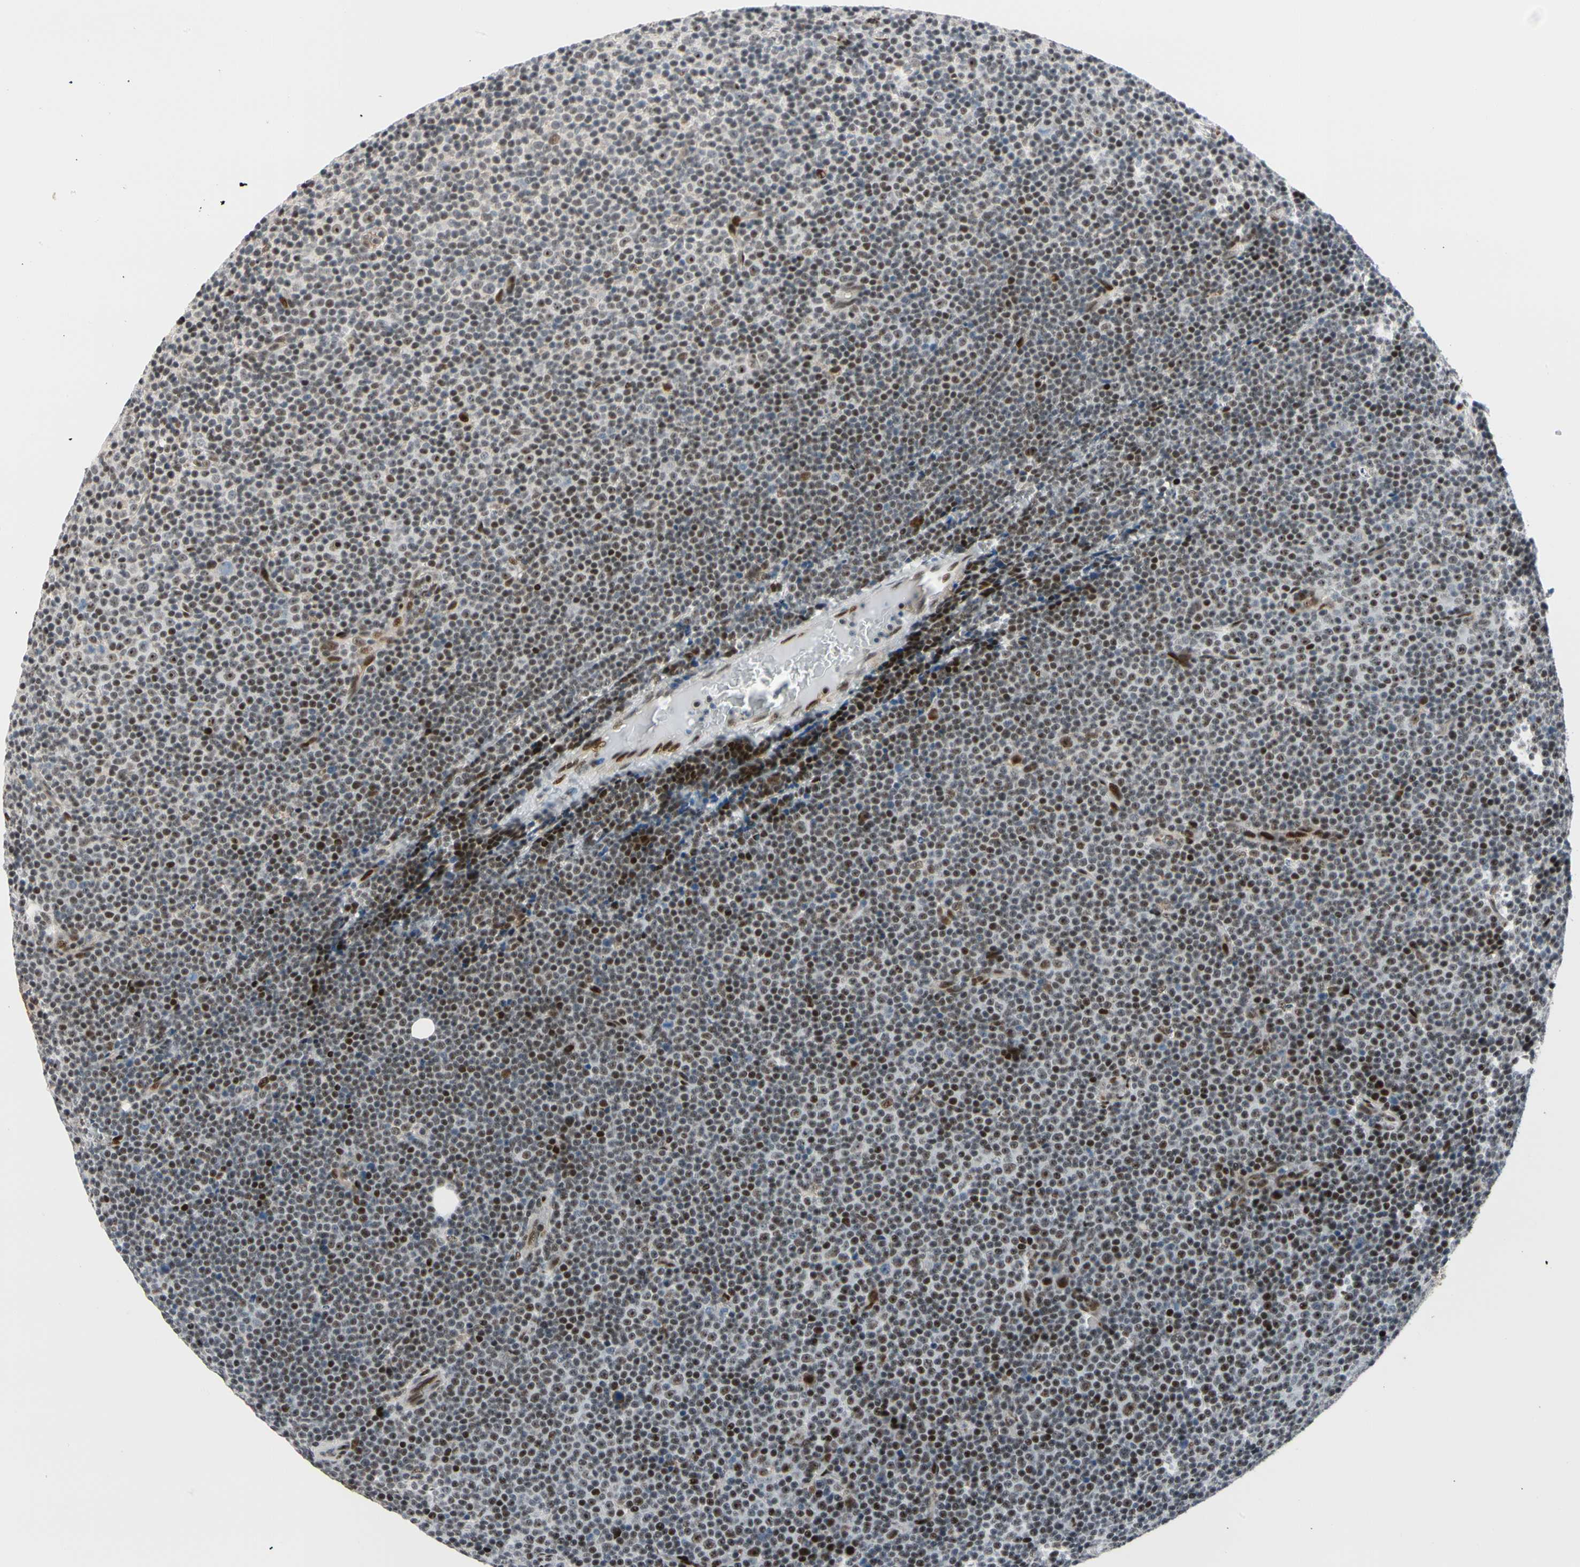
{"staining": {"intensity": "moderate", "quantity": ">75%", "location": "nuclear"}, "tissue": "lymphoma", "cell_type": "Tumor cells", "image_type": "cancer", "snomed": [{"axis": "morphology", "description": "Malignant lymphoma, non-Hodgkin's type, Low grade"}, {"axis": "topography", "description": "Lymph node"}], "caption": "Lymphoma tissue exhibits moderate nuclear positivity in about >75% of tumor cells", "gene": "FOXO3", "patient": {"sex": "female", "age": 67}}